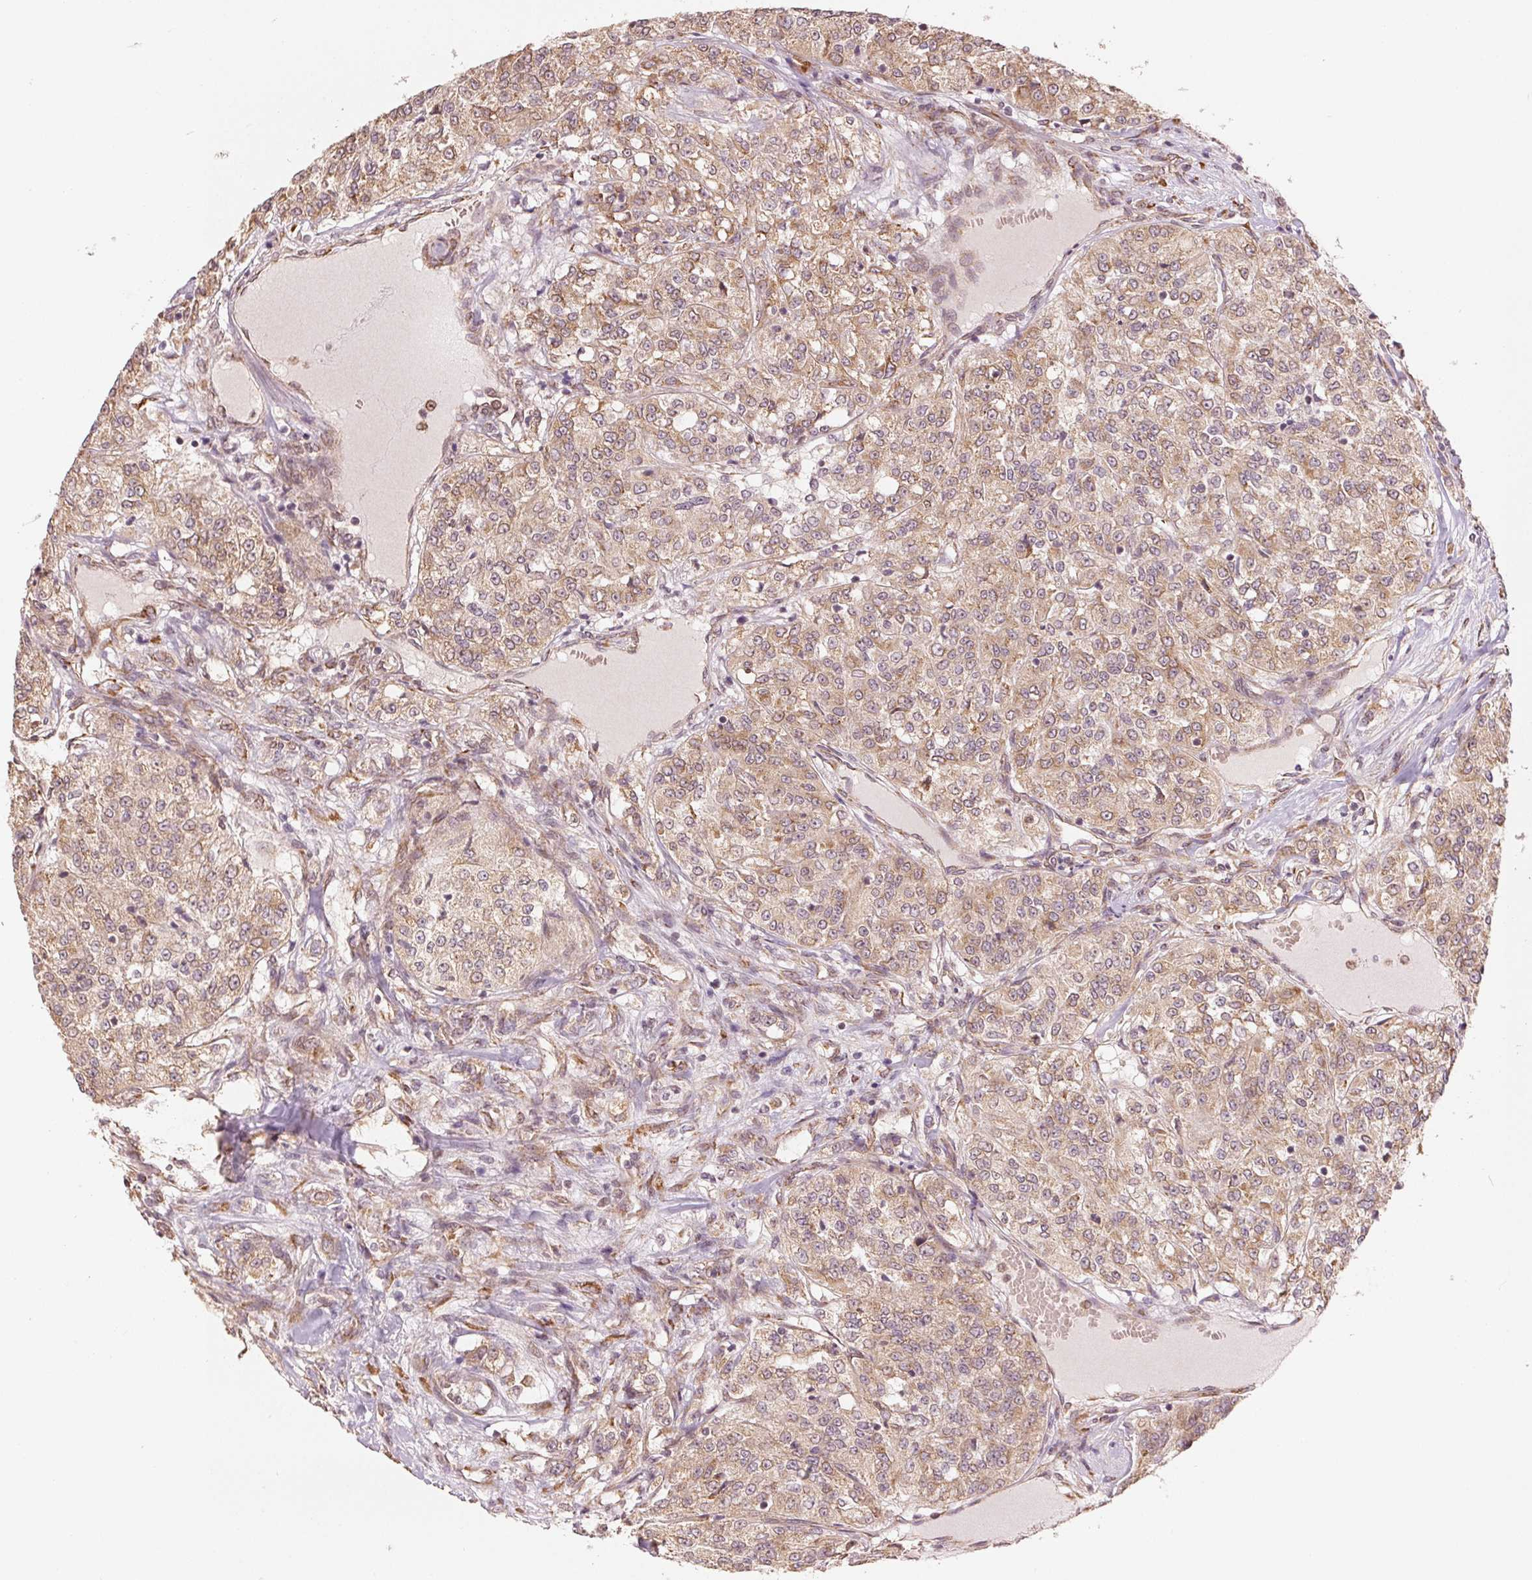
{"staining": {"intensity": "weak", "quantity": ">75%", "location": "cytoplasmic/membranous"}, "tissue": "renal cancer", "cell_type": "Tumor cells", "image_type": "cancer", "snomed": [{"axis": "morphology", "description": "Adenocarcinoma, NOS"}, {"axis": "topography", "description": "Kidney"}], "caption": "Adenocarcinoma (renal) stained for a protein (brown) exhibits weak cytoplasmic/membranous positive expression in about >75% of tumor cells.", "gene": "SLC20A1", "patient": {"sex": "female", "age": 63}}